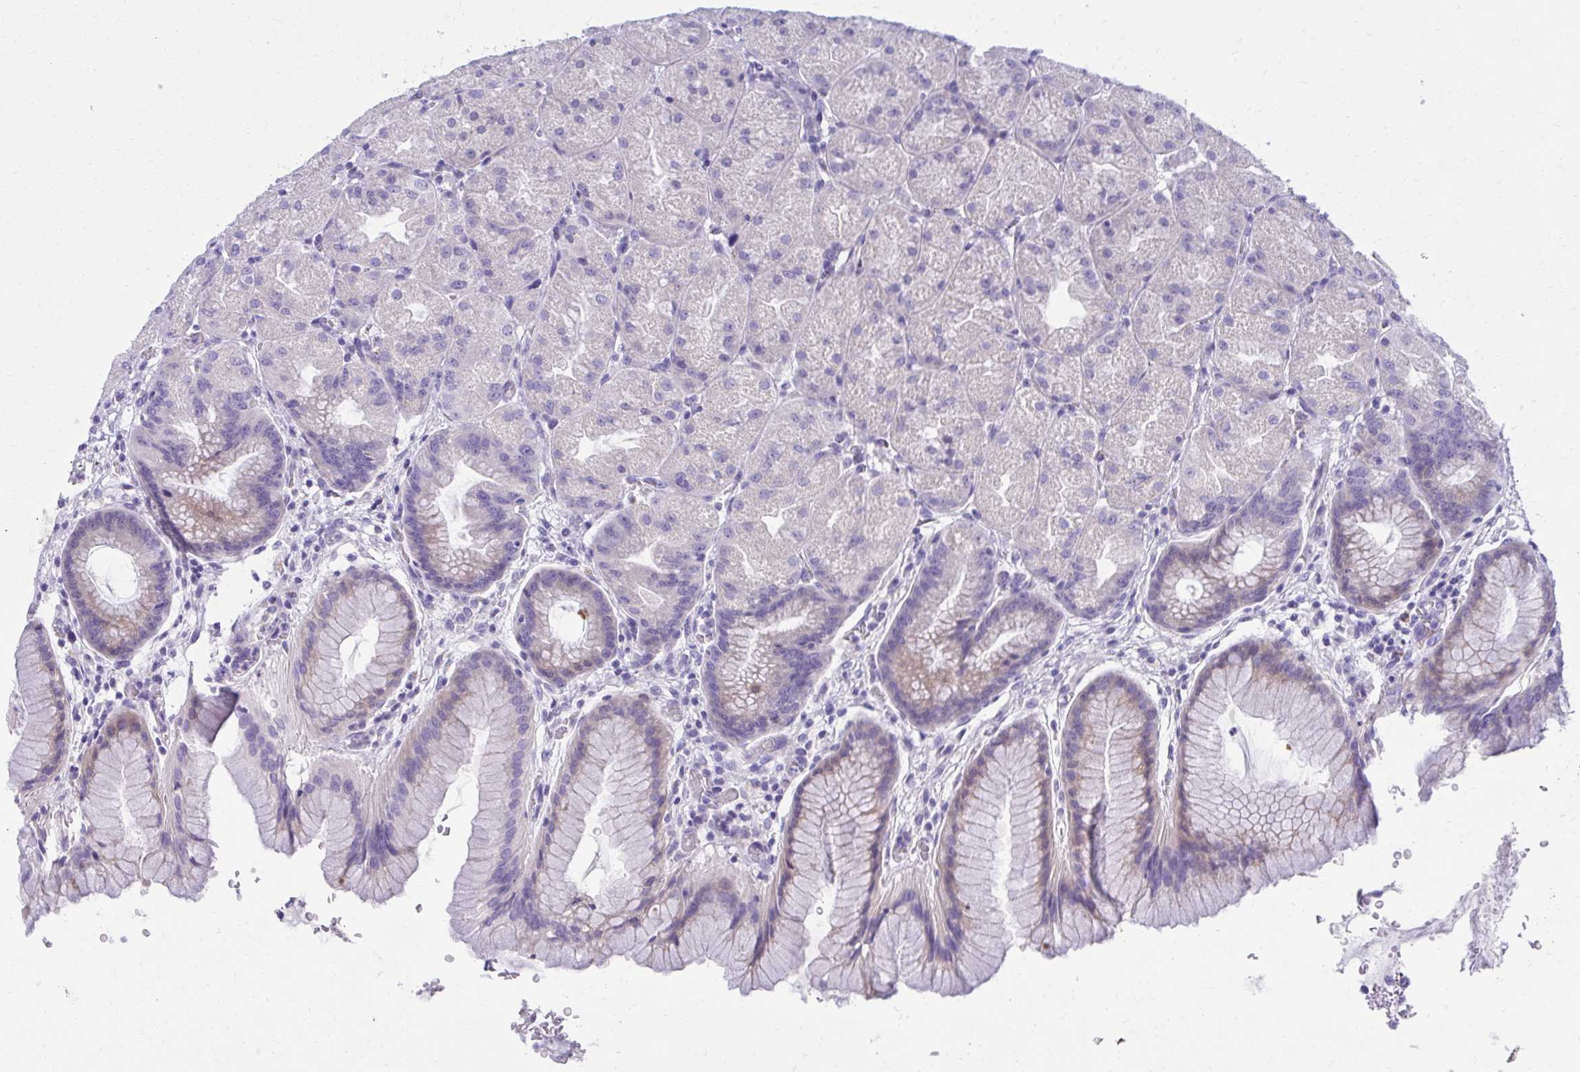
{"staining": {"intensity": "strong", "quantity": "<25%", "location": "cytoplasmic/membranous"}, "tissue": "stomach", "cell_type": "Glandular cells", "image_type": "normal", "snomed": [{"axis": "morphology", "description": "Normal tissue, NOS"}, {"axis": "topography", "description": "Stomach, upper"}, {"axis": "topography", "description": "Stomach"}], "caption": "Immunohistochemistry (IHC) of benign stomach displays medium levels of strong cytoplasmic/membranous staining in approximately <25% of glandular cells.", "gene": "AIG1", "patient": {"sex": "male", "age": 48}}